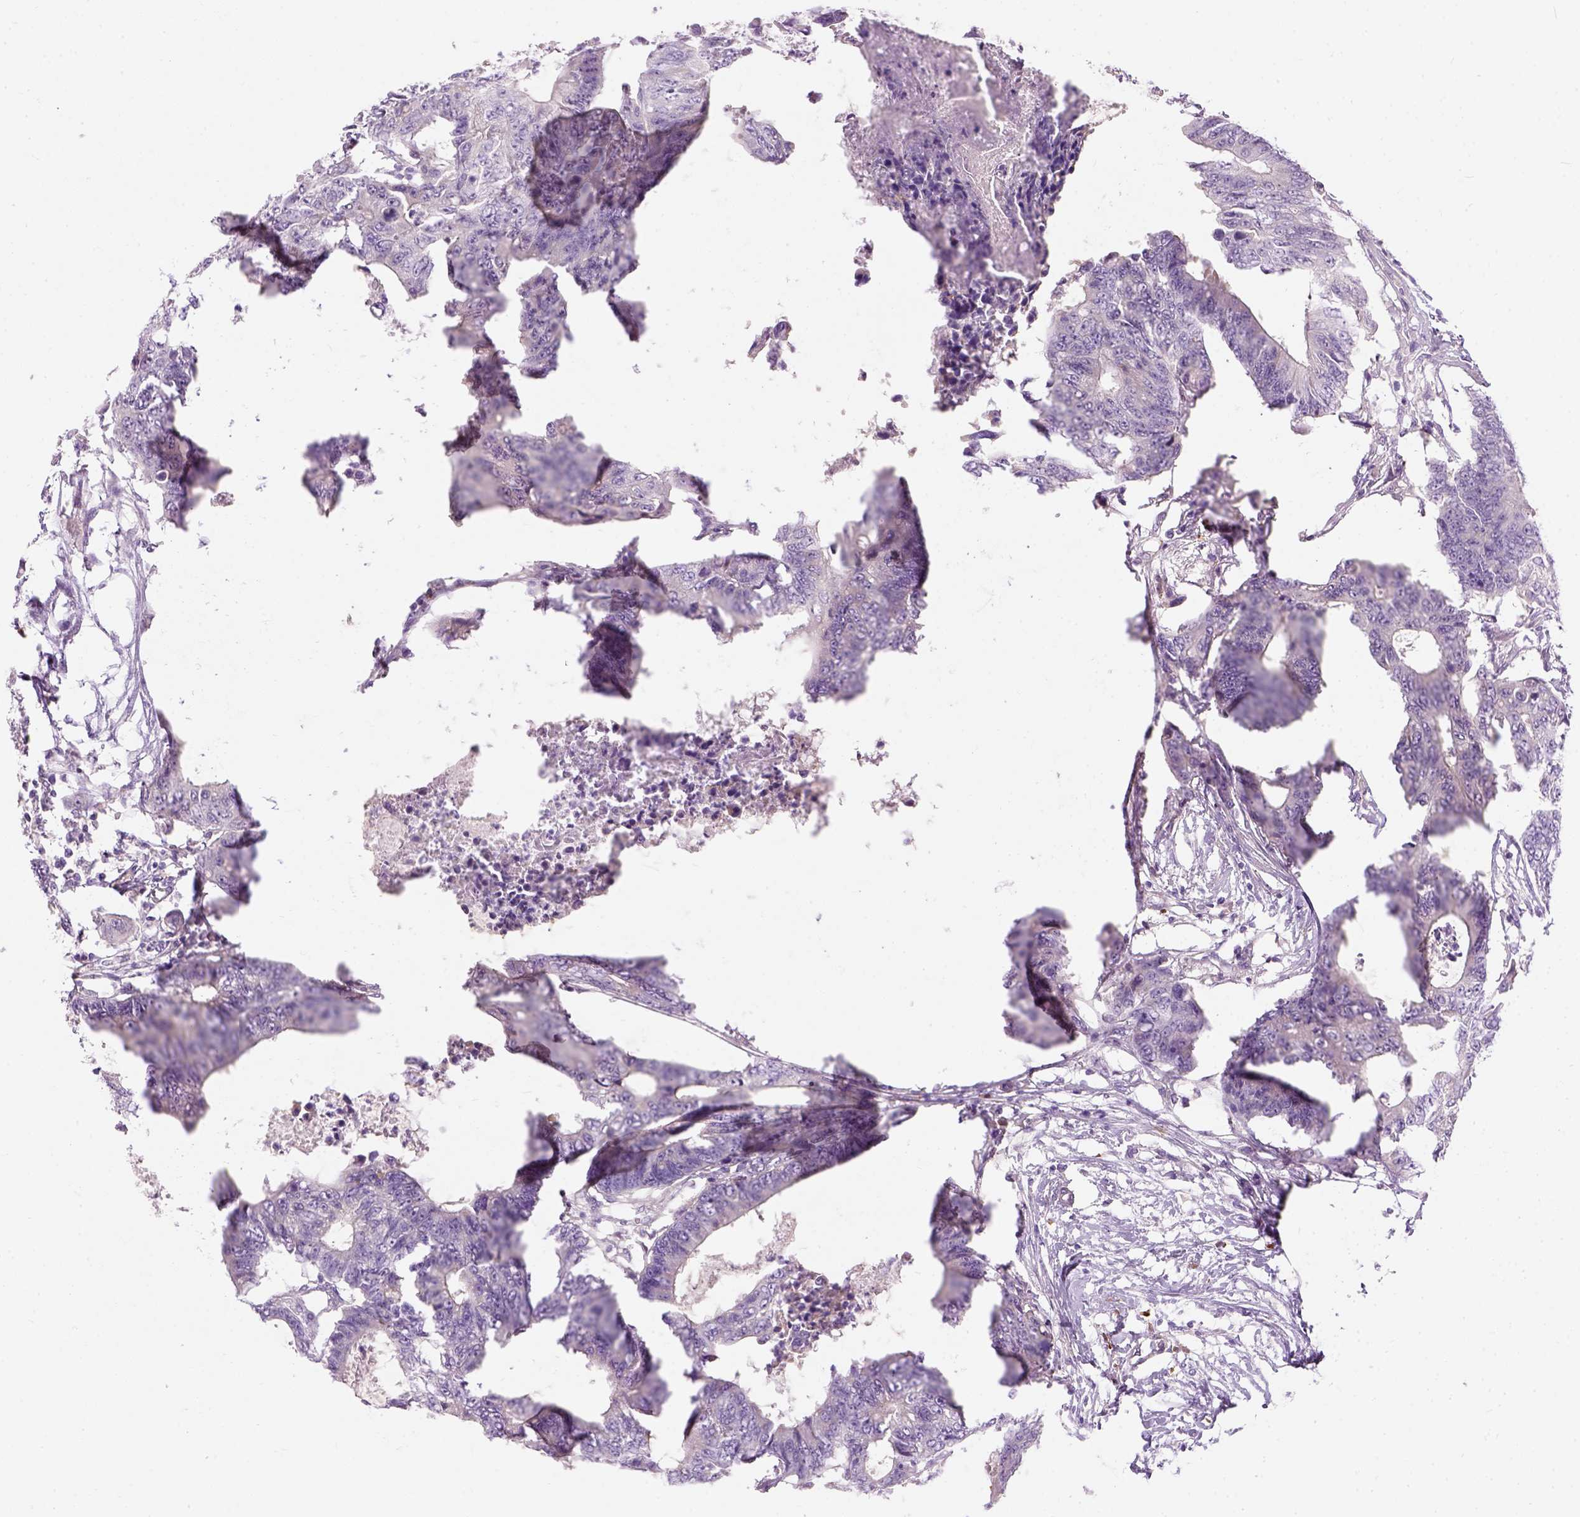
{"staining": {"intensity": "negative", "quantity": "none", "location": "none"}, "tissue": "colorectal cancer", "cell_type": "Tumor cells", "image_type": "cancer", "snomed": [{"axis": "morphology", "description": "Adenocarcinoma, NOS"}, {"axis": "topography", "description": "Colon"}], "caption": "A histopathology image of colorectal cancer (adenocarcinoma) stained for a protein displays no brown staining in tumor cells.", "gene": "TRIM72", "patient": {"sex": "female", "age": 48}}